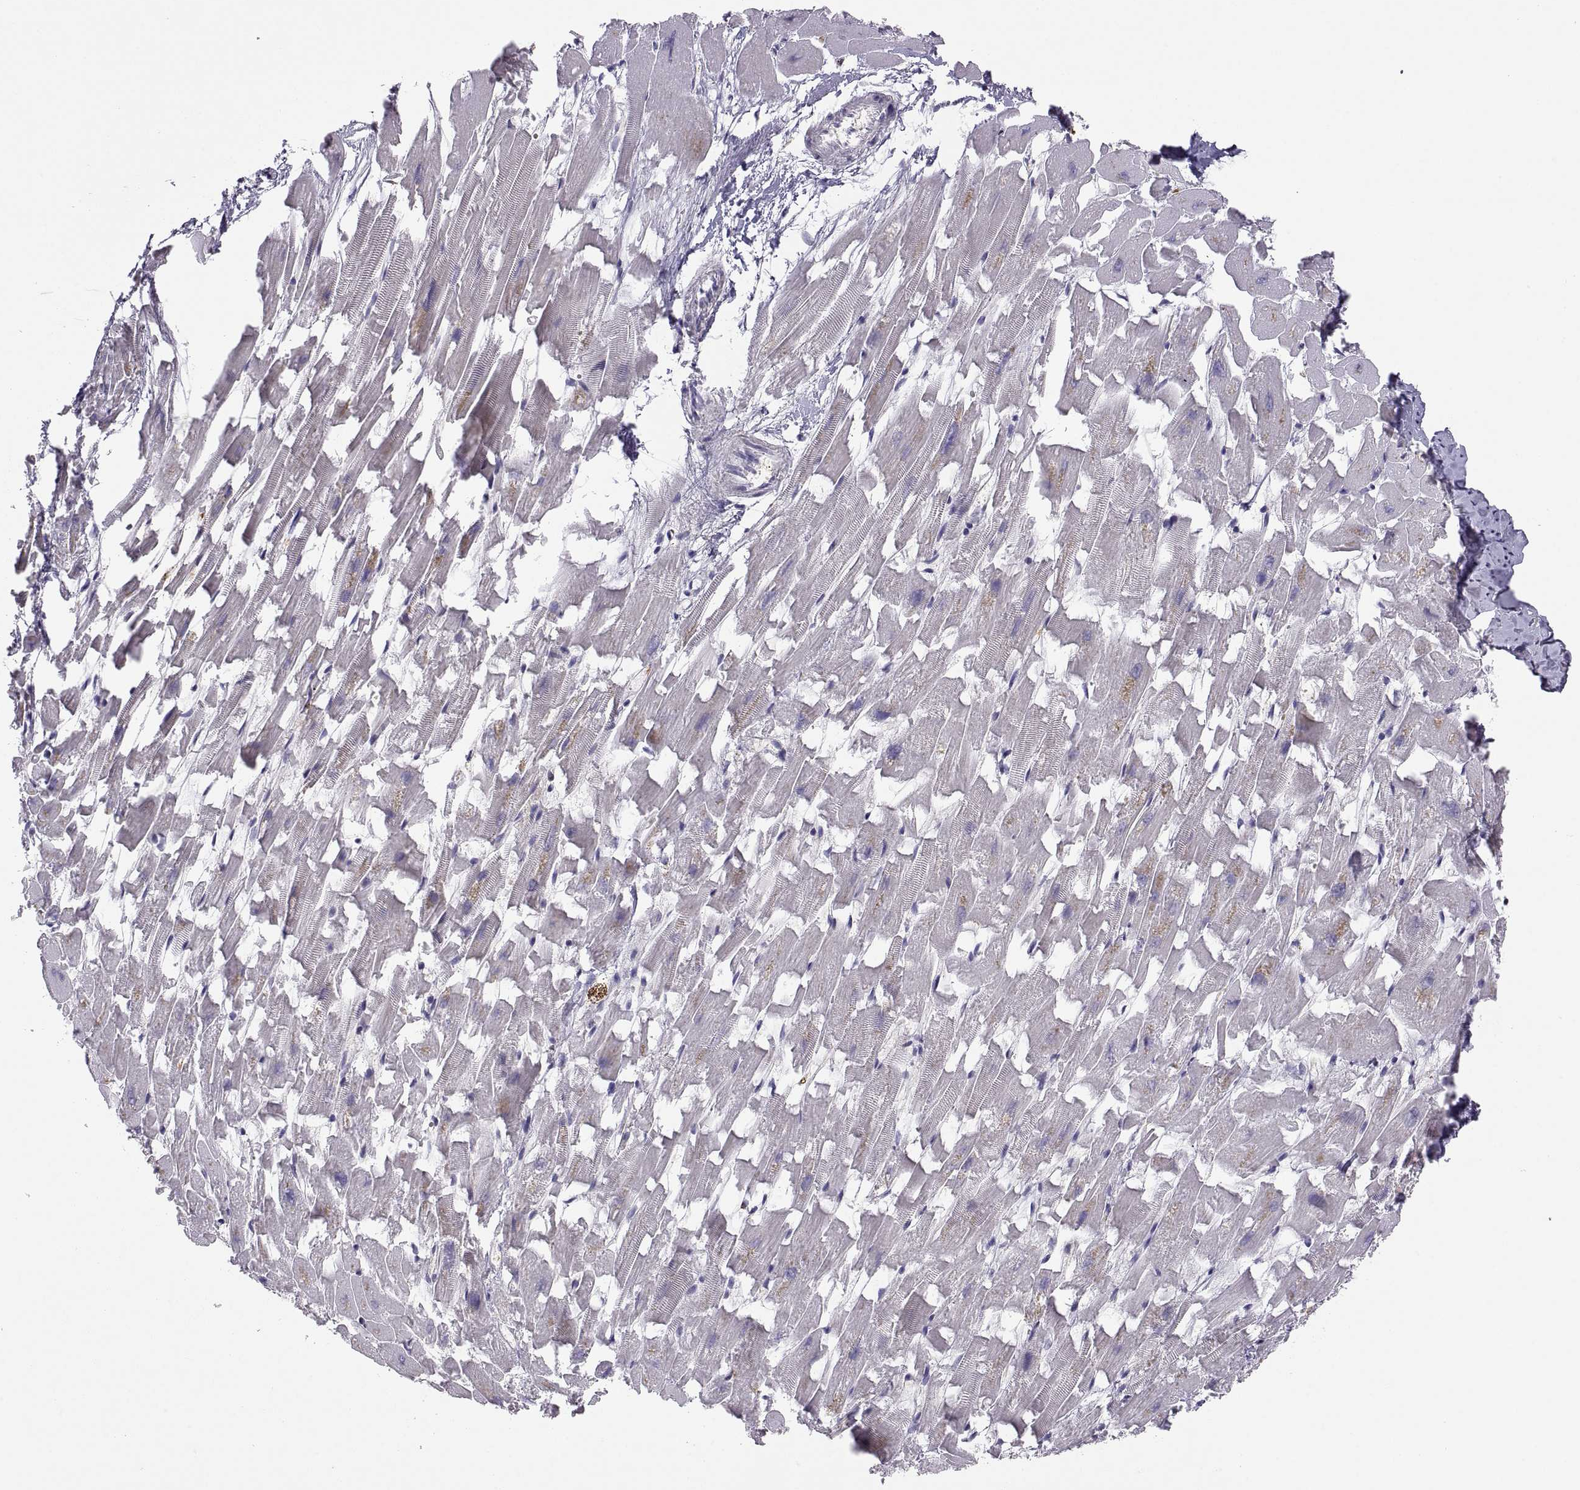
{"staining": {"intensity": "negative", "quantity": "none", "location": "none"}, "tissue": "heart muscle", "cell_type": "Cardiomyocytes", "image_type": "normal", "snomed": [{"axis": "morphology", "description": "Normal tissue, NOS"}, {"axis": "topography", "description": "Heart"}], "caption": "Immunohistochemistry (IHC) of unremarkable human heart muscle displays no positivity in cardiomyocytes. (DAB immunohistochemistry visualized using brightfield microscopy, high magnification).", "gene": "SPATA32", "patient": {"sex": "female", "age": 64}}